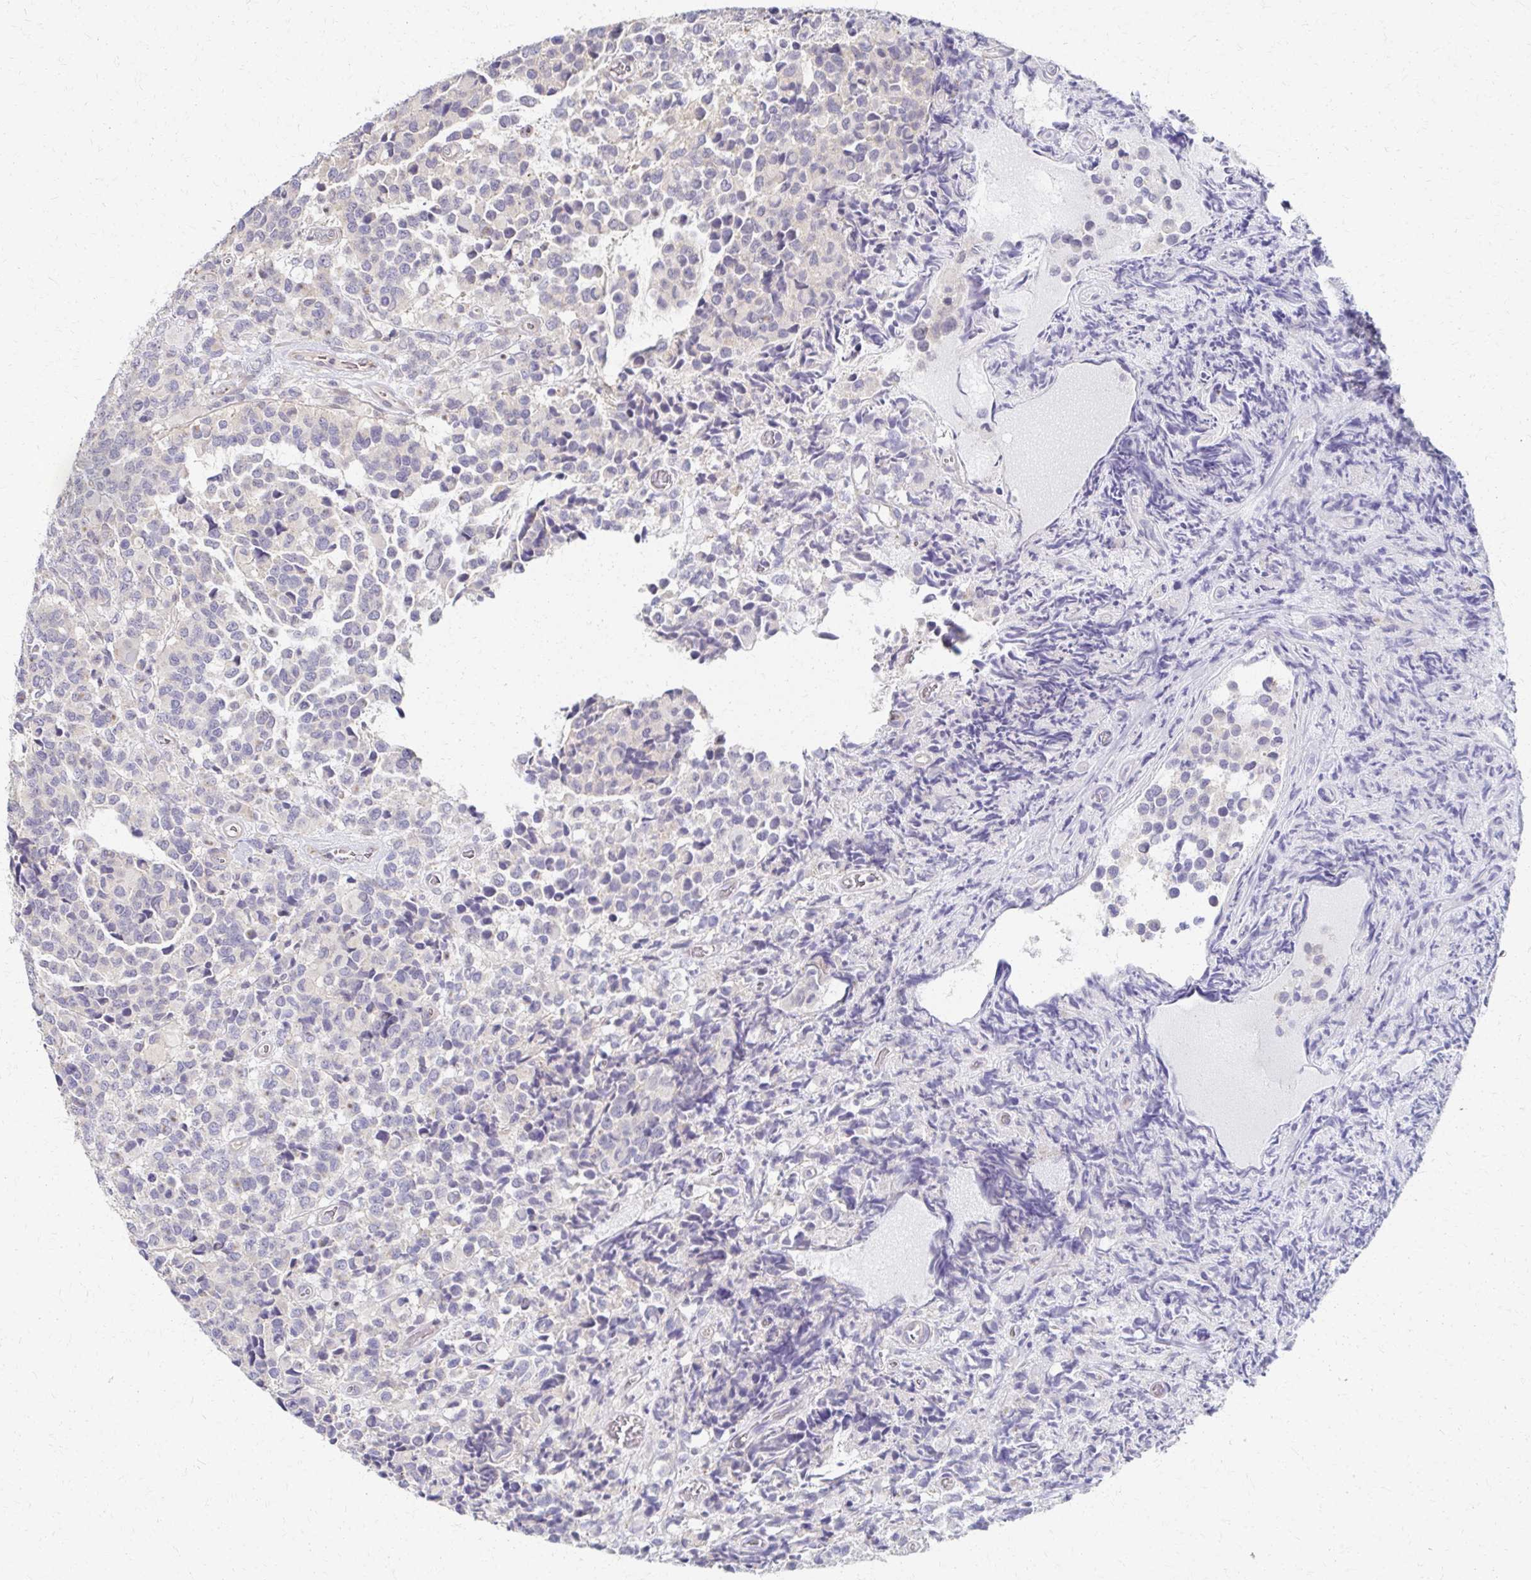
{"staining": {"intensity": "negative", "quantity": "none", "location": "none"}, "tissue": "glioma", "cell_type": "Tumor cells", "image_type": "cancer", "snomed": [{"axis": "morphology", "description": "Glioma, malignant, High grade"}, {"axis": "topography", "description": "Brain"}], "caption": "Image shows no significant protein expression in tumor cells of malignant high-grade glioma.", "gene": "EOLA2", "patient": {"sex": "male", "age": 39}}